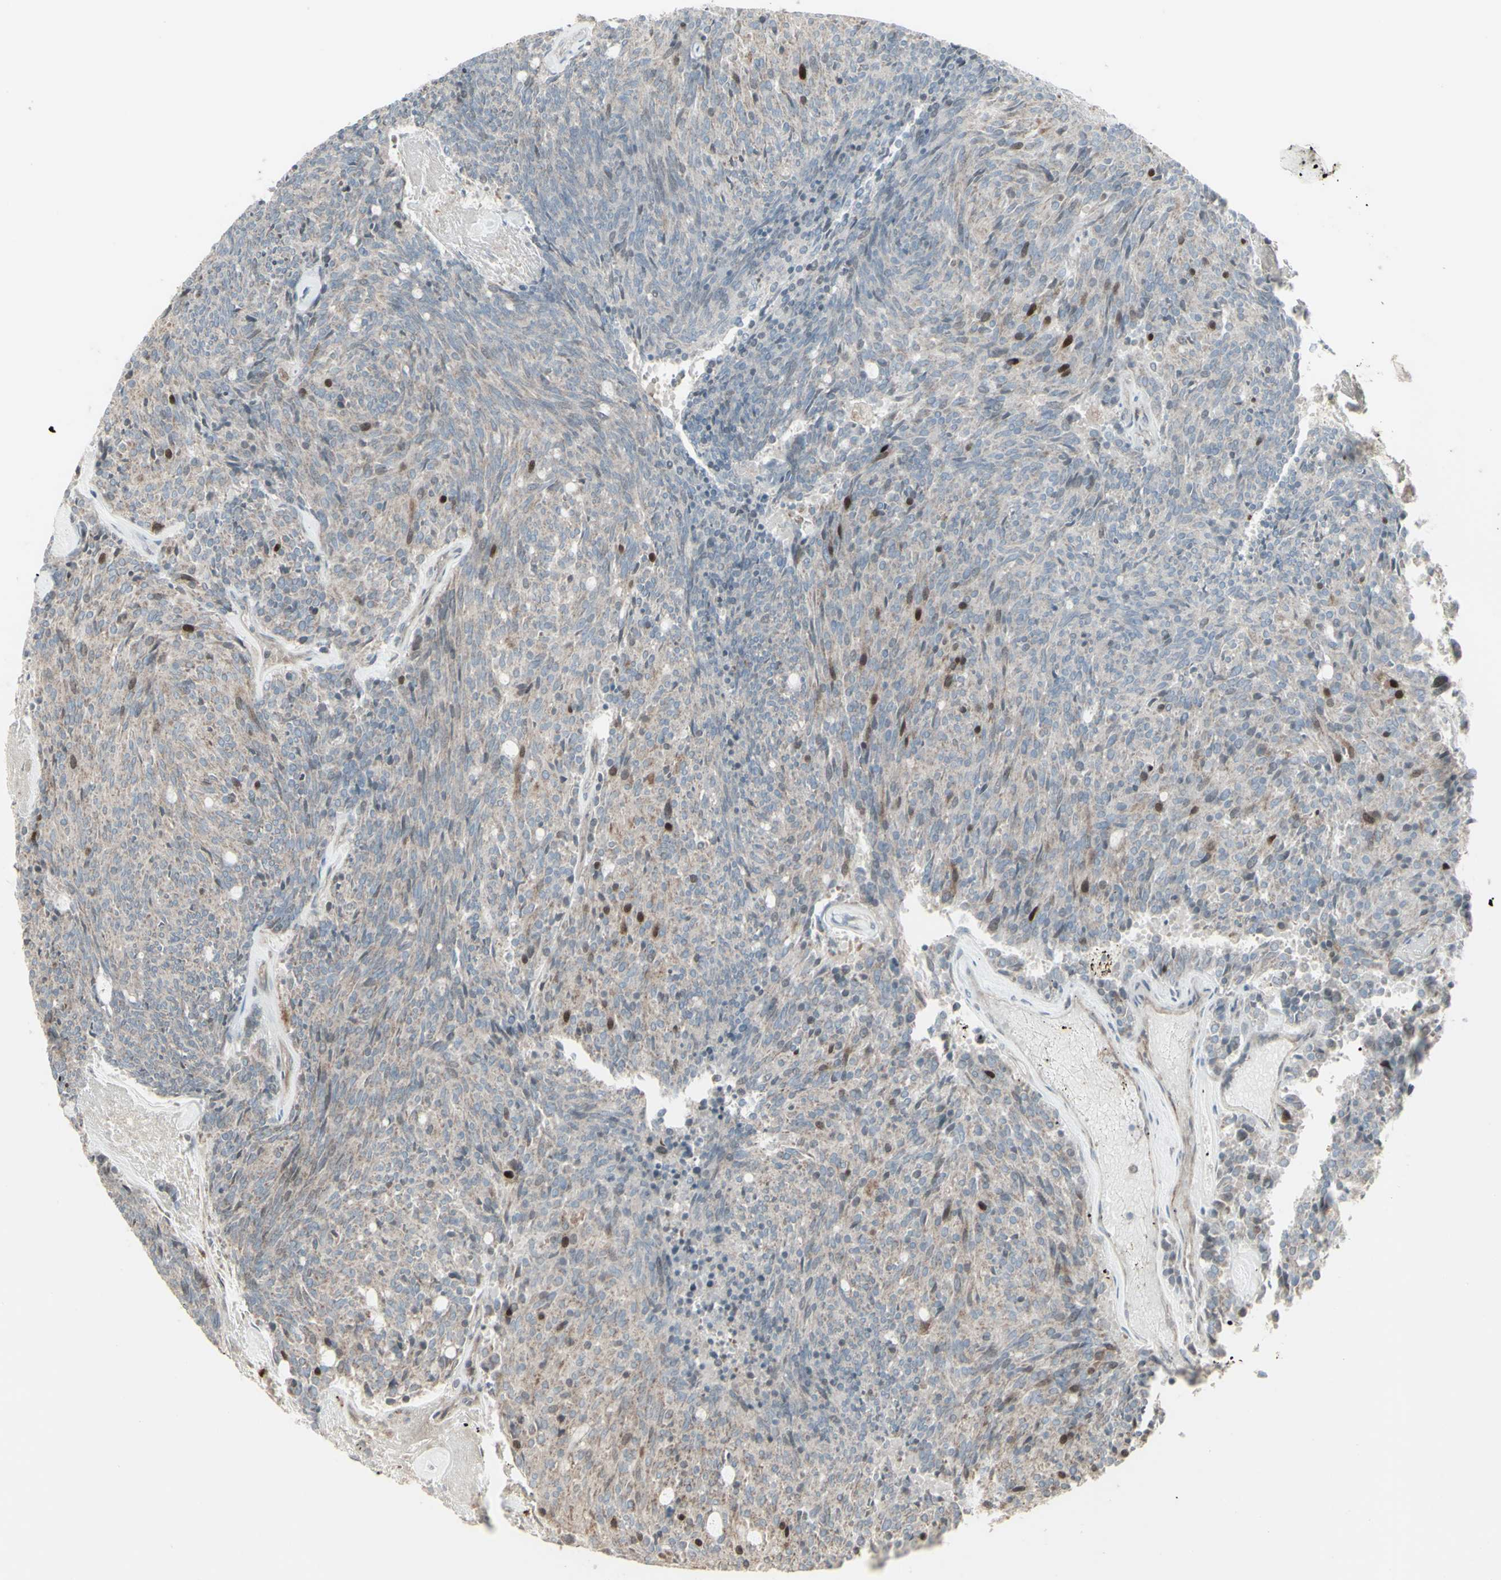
{"staining": {"intensity": "strong", "quantity": "<25%", "location": "nuclear"}, "tissue": "carcinoid", "cell_type": "Tumor cells", "image_type": "cancer", "snomed": [{"axis": "morphology", "description": "Carcinoid, malignant, NOS"}, {"axis": "topography", "description": "Pancreas"}], "caption": "Immunohistochemistry micrograph of neoplastic tissue: carcinoid stained using immunohistochemistry demonstrates medium levels of strong protein expression localized specifically in the nuclear of tumor cells, appearing as a nuclear brown color.", "gene": "GMNN", "patient": {"sex": "female", "age": 54}}